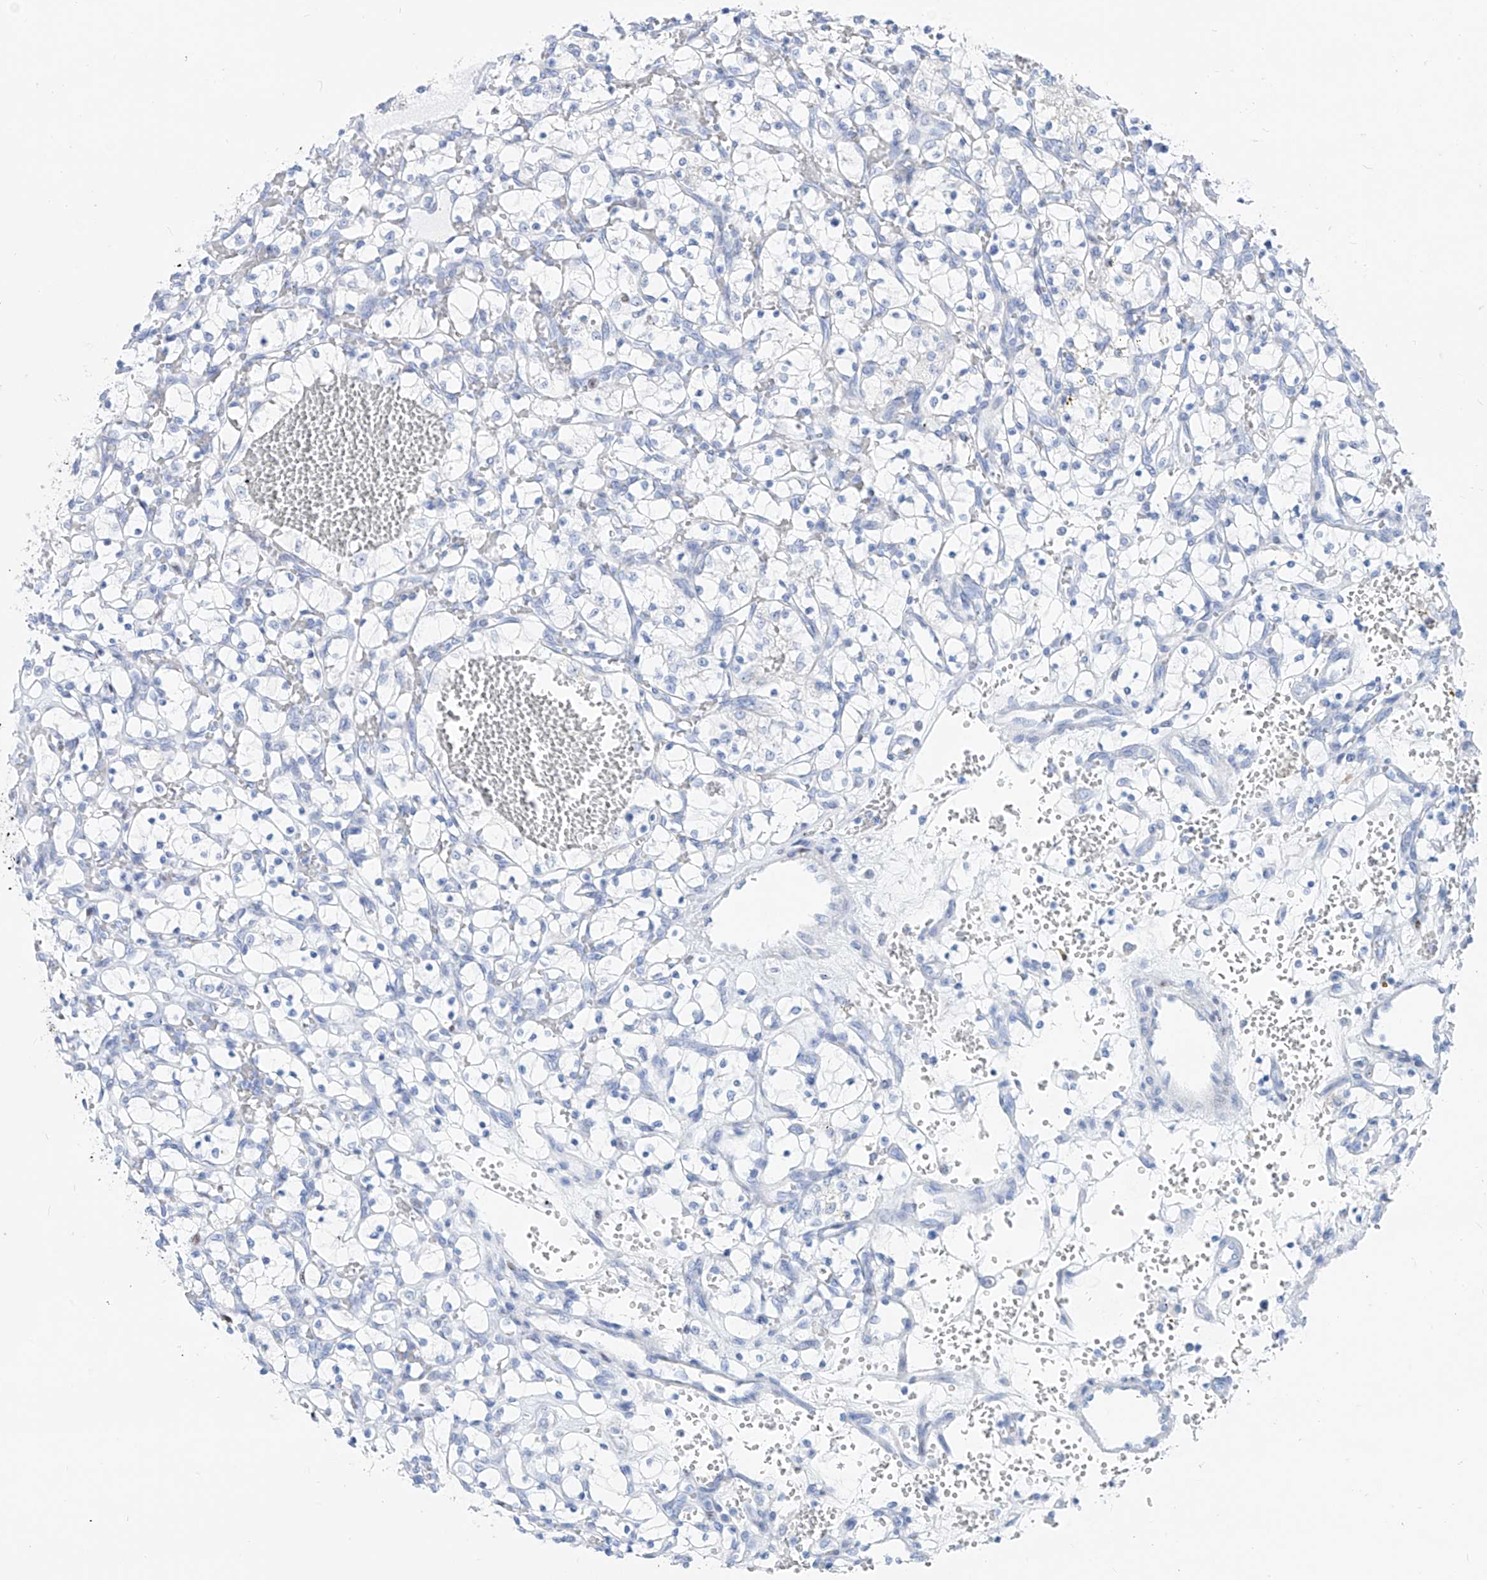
{"staining": {"intensity": "negative", "quantity": "none", "location": "none"}, "tissue": "renal cancer", "cell_type": "Tumor cells", "image_type": "cancer", "snomed": [{"axis": "morphology", "description": "Adenocarcinoma, NOS"}, {"axis": "topography", "description": "Kidney"}], "caption": "Tumor cells show no significant protein expression in renal adenocarcinoma.", "gene": "FRS3", "patient": {"sex": "female", "age": 69}}